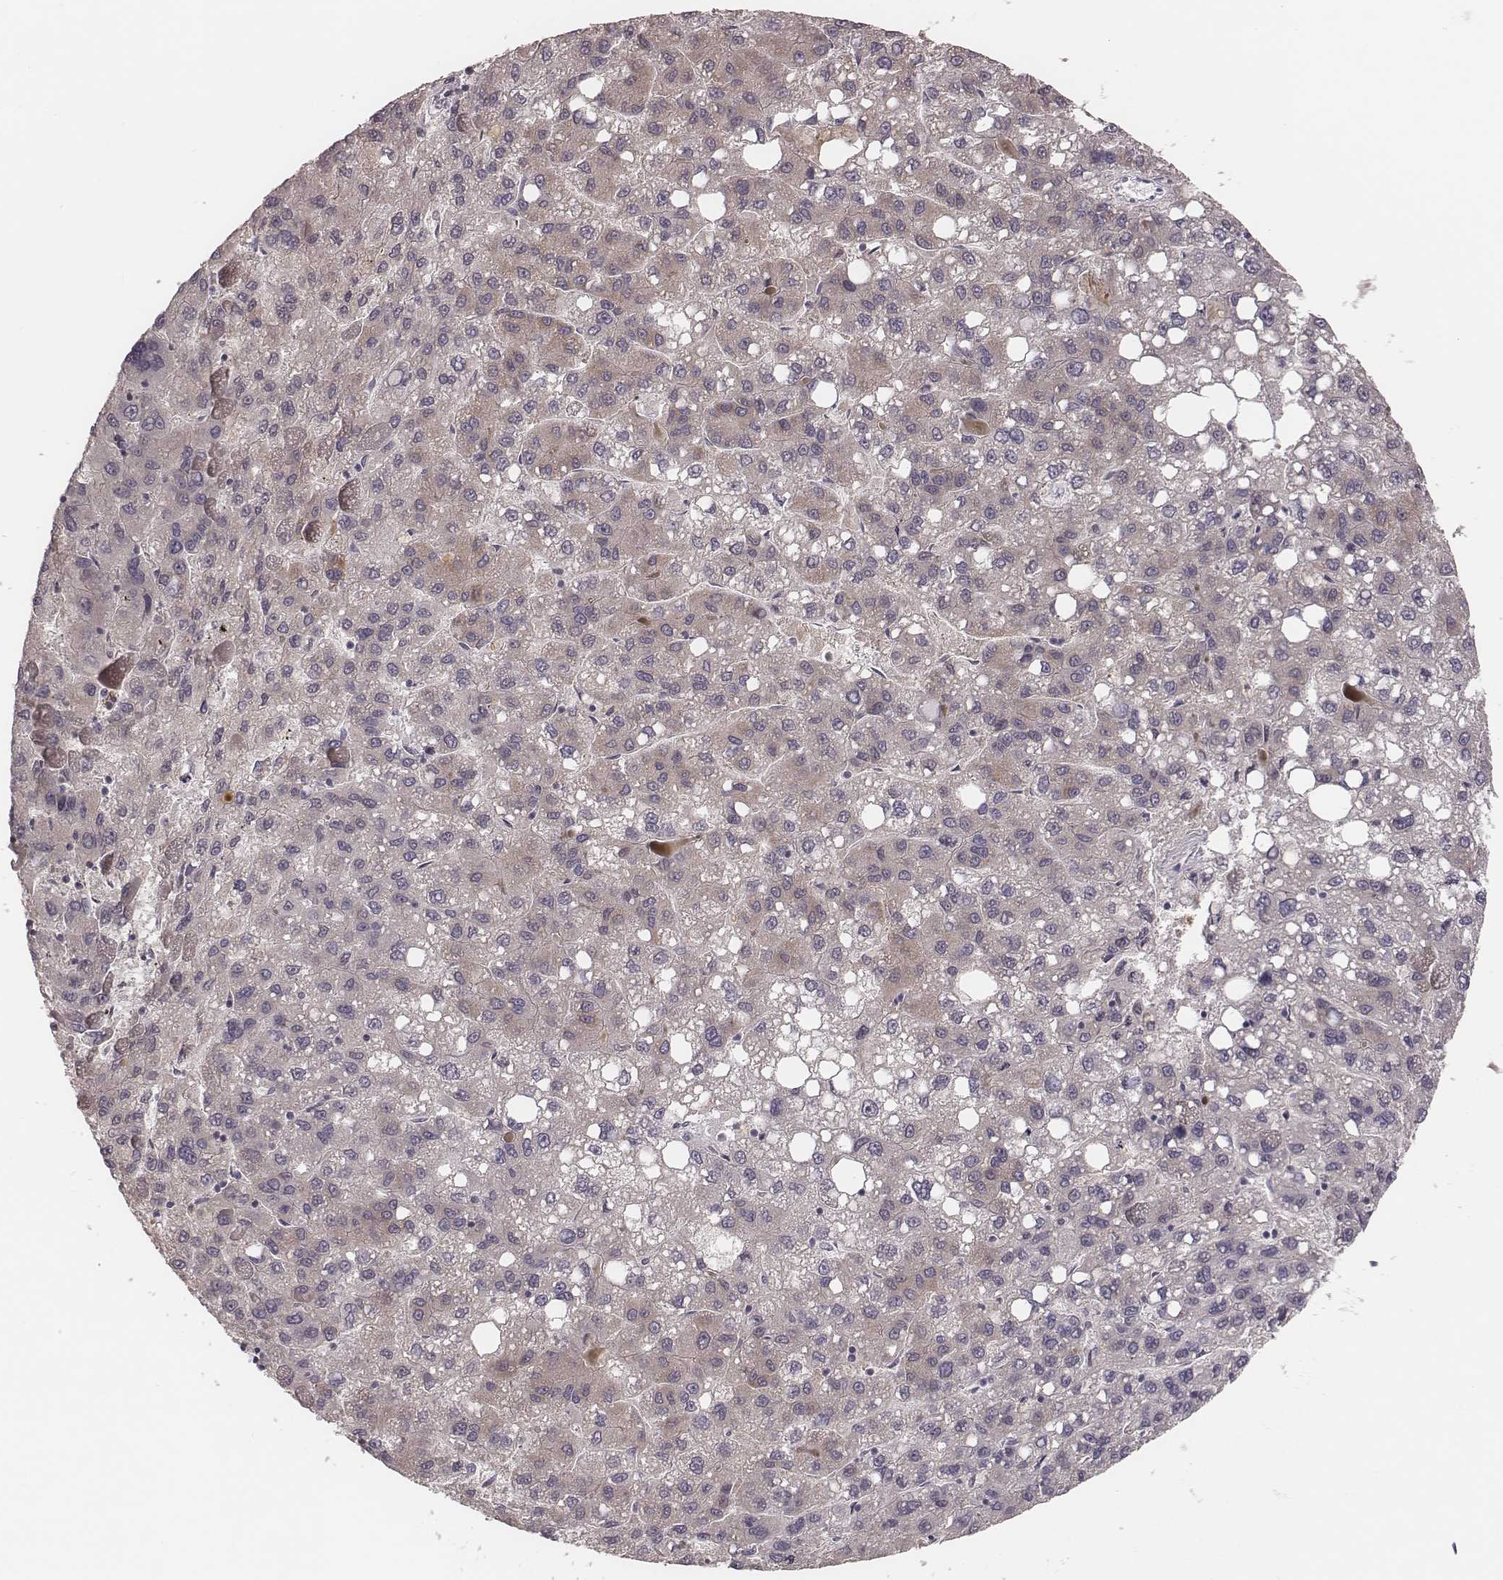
{"staining": {"intensity": "weak", "quantity": "25%-75%", "location": "cytoplasmic/membranous"}, "tissue": "liver cancer", "cell_type": "Tumor cells", "image_type": "cancer", "snomed": [{"axis": "morphology", "description": "Carcinoma, Hepatocellular, NOS"}, {"axis": "topography", "description": "Liver"}], "caption": "Human liver cancer stained with a brown dye shows weak cytoplasmic/membranous positive positivity in approximately 25%-75% of tumor cells.", "gene": "P2RX5", "patient": {"sex": "female", "age": 82}}